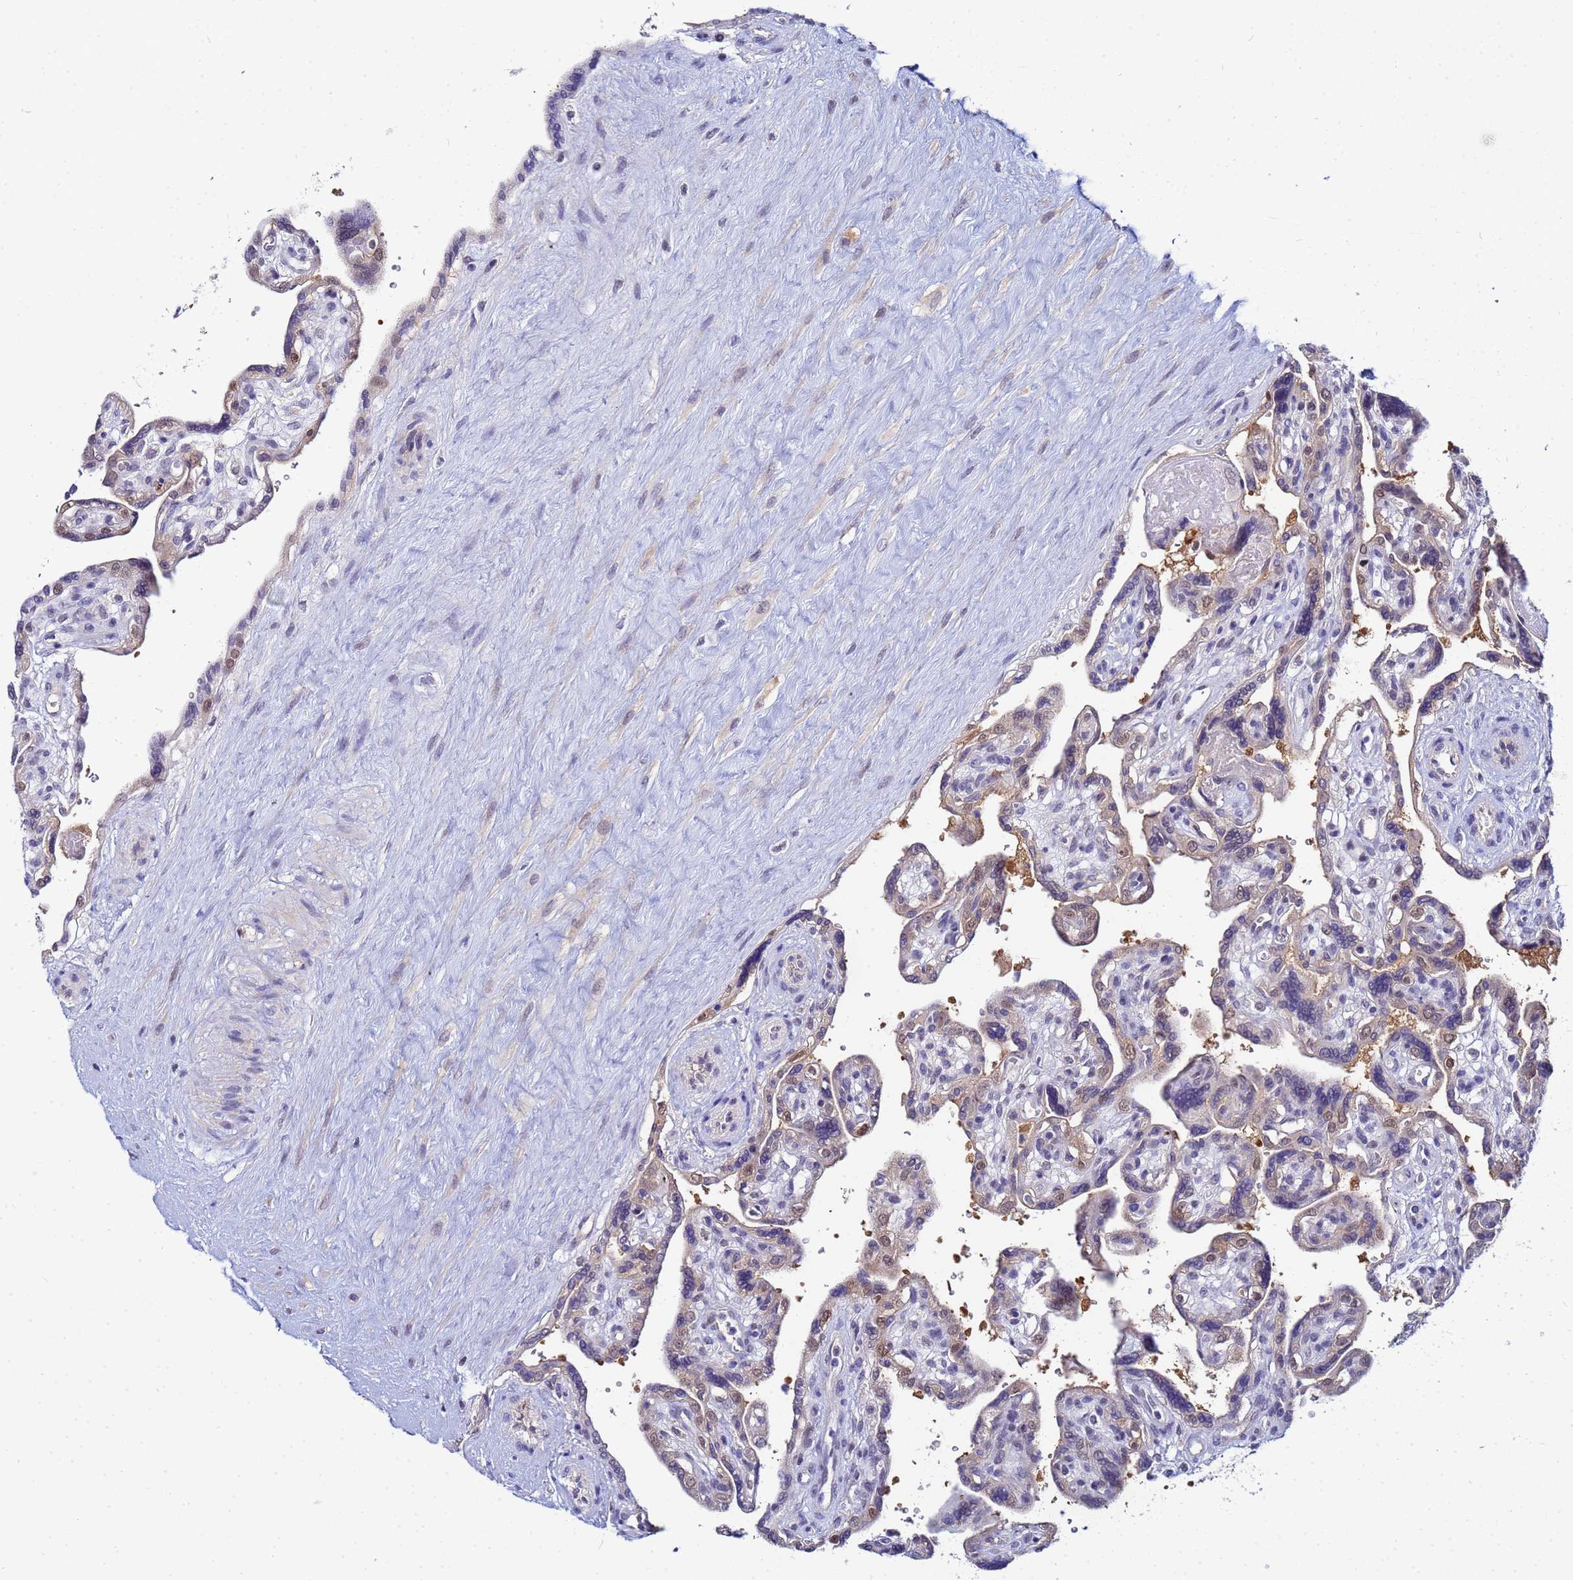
{"staining": {"intensity": "weak", "quantity": "<25%", "location": "nuclear"}, "tissue": "placenta", "cell_type": "Trophoblastic cells", "image_type": "normal", "snomed": [{"axis": "morphology", "description": "Normal tissue, NOS"}, {"axis": "topography", "description": "Placenta"}], "caption": "A high-resolution histopathology image shows immunohistochemistry (IHC) staining of normal placenta, which demonstrates no significant positivity in trophoblastic cells. Brightfield microscopy of immunohistochemistry (IHC) stained with DAB (brown) and hematoxylin (blue), captured at high magnification.", "gene": "SLC25A37", "patient": {"sex": "female", "age": 39}}